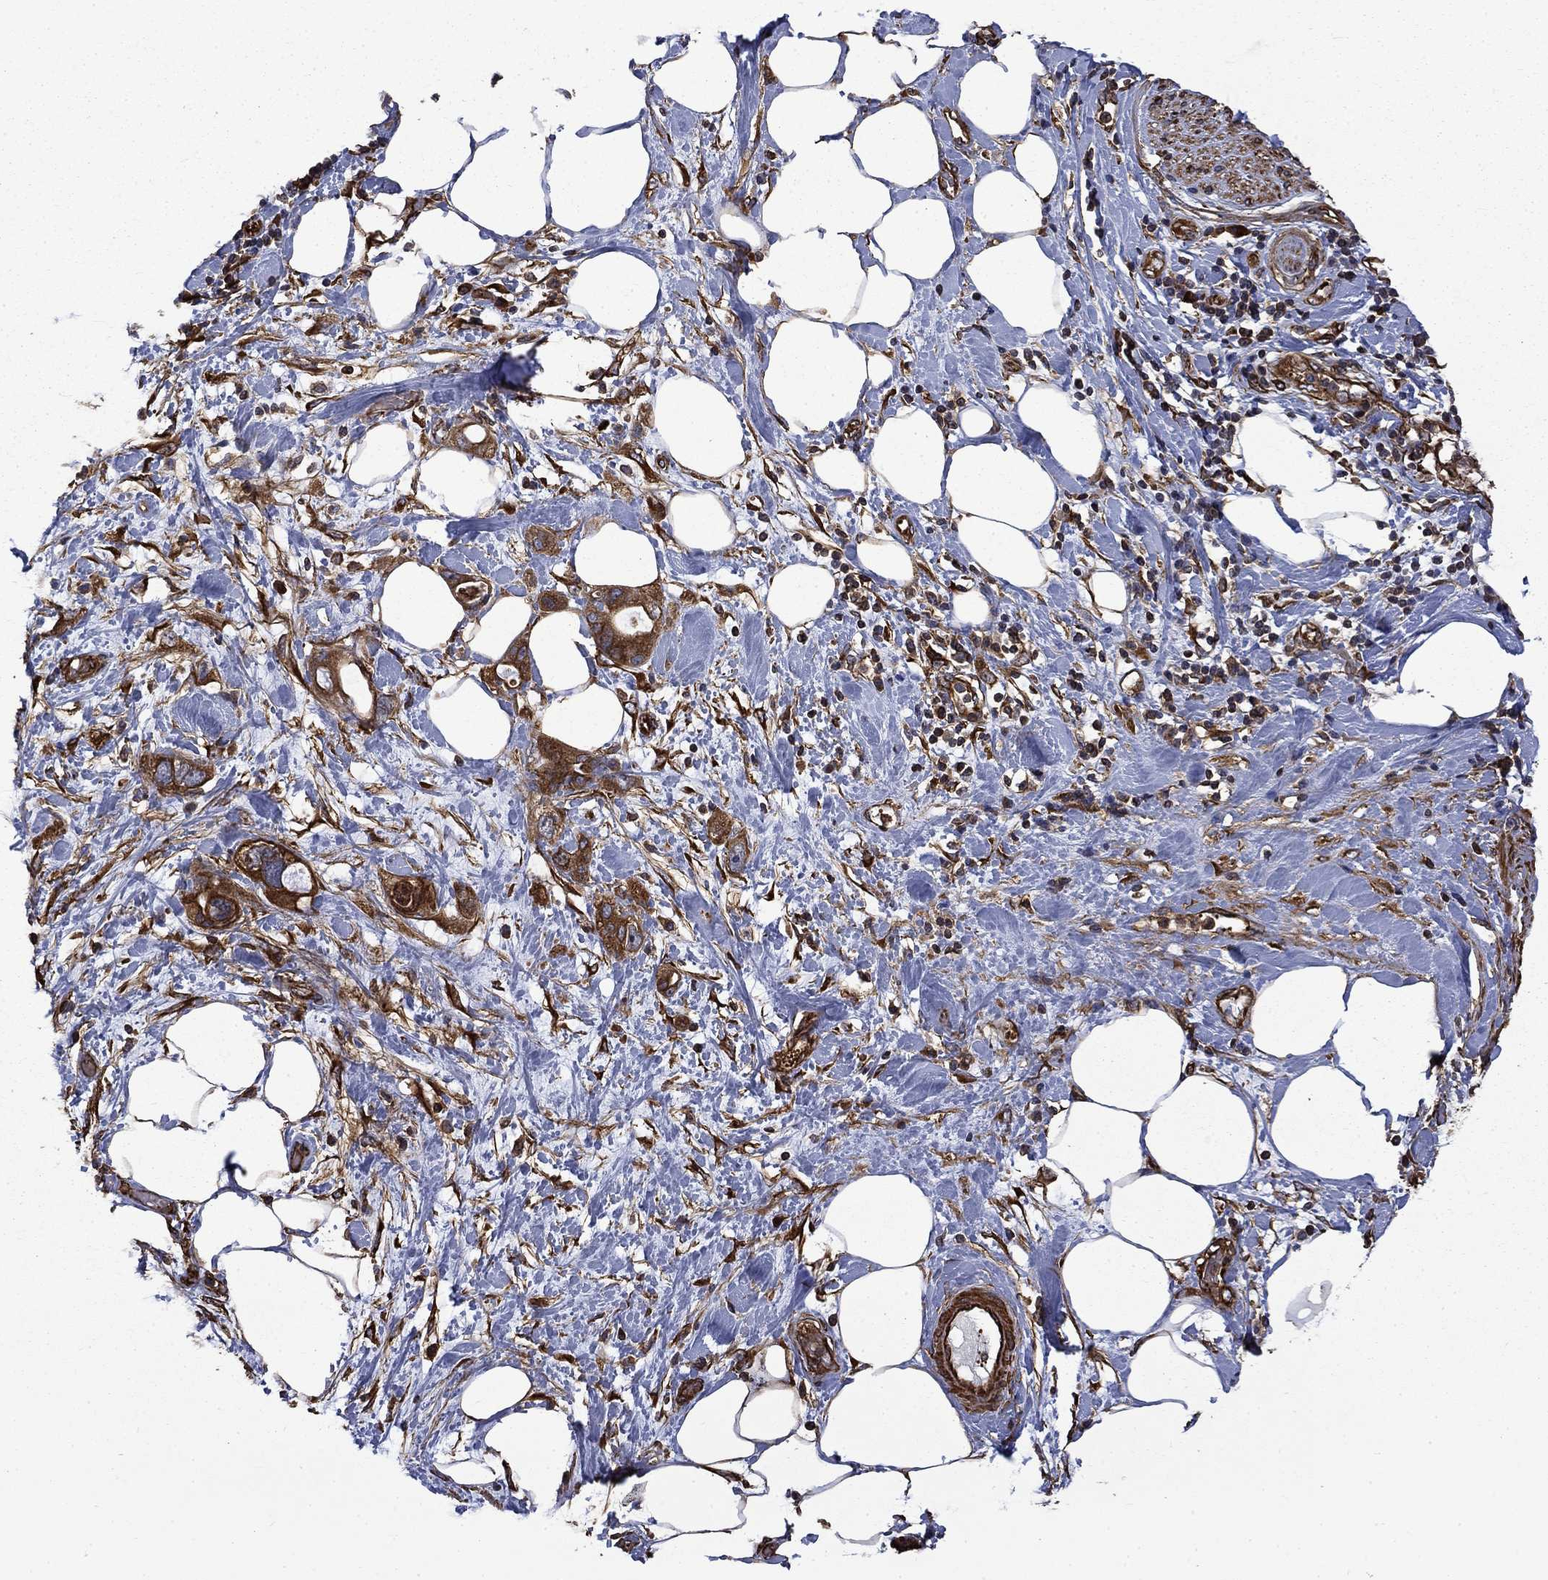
{"staining": {"intensity": "strong", "quantity": ">75%", "location": "cytoplasmic/membranous"}, "tissue": "pancreatic cancer", "cell_type": "Tumor cells", "image_type": "cancer", "snomed": [{"axis": "morphology", "description": "Adenocarcinoma, NOS"}, {"axis": "topography", "description": "Pancreas"}], "caption": "Protein expression analysis of pancreatic adenocarcinoma reveals strong cytoplasmic/membranous expression in approximately >75% of tumor cells. (IHC, brightfield microscopy, high magnification).", "gene": "CUTC", "patient": {"sex": "female", "age": 56}}